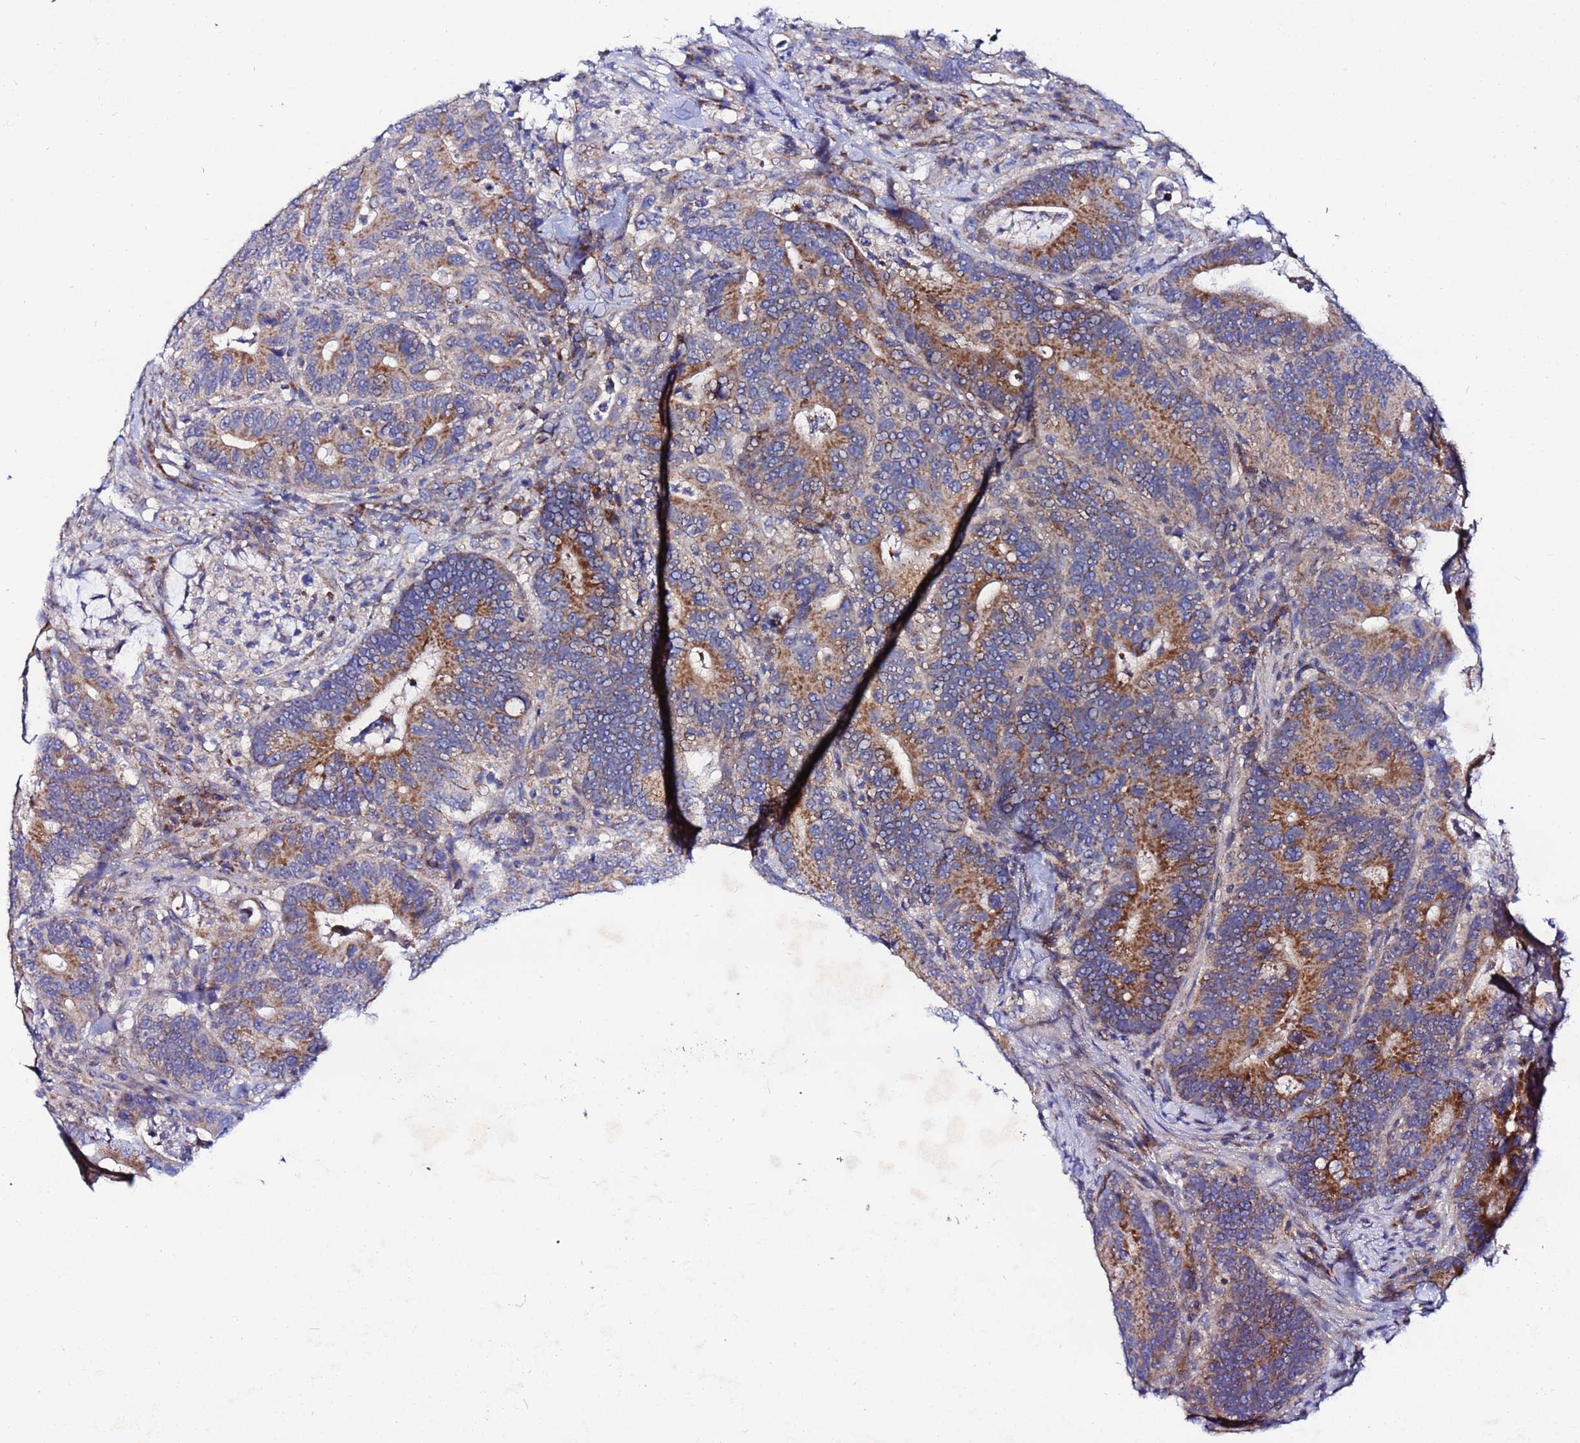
{"staining": {"intensity": "strong", "quantity": ">75%", "location": "cytoplasmic/membranous"}, "tissue": "colorectal cancer", "cell_type": "Tumor cells", "image_type": "cancer", "snomed": [{"axis": "morphology", "description": "Adenocarcinoma, NOS"}, {"axis": "topography", "description": "Colon"}], "caption": "Tumor cells display high levels of strong cytoplasmic/membranous expression in approximately >75% of cells in colorectal cancer (adenocarcinoma).", "gene": "FAHD2A", "patient": {"sex": "female", "age": 66}}